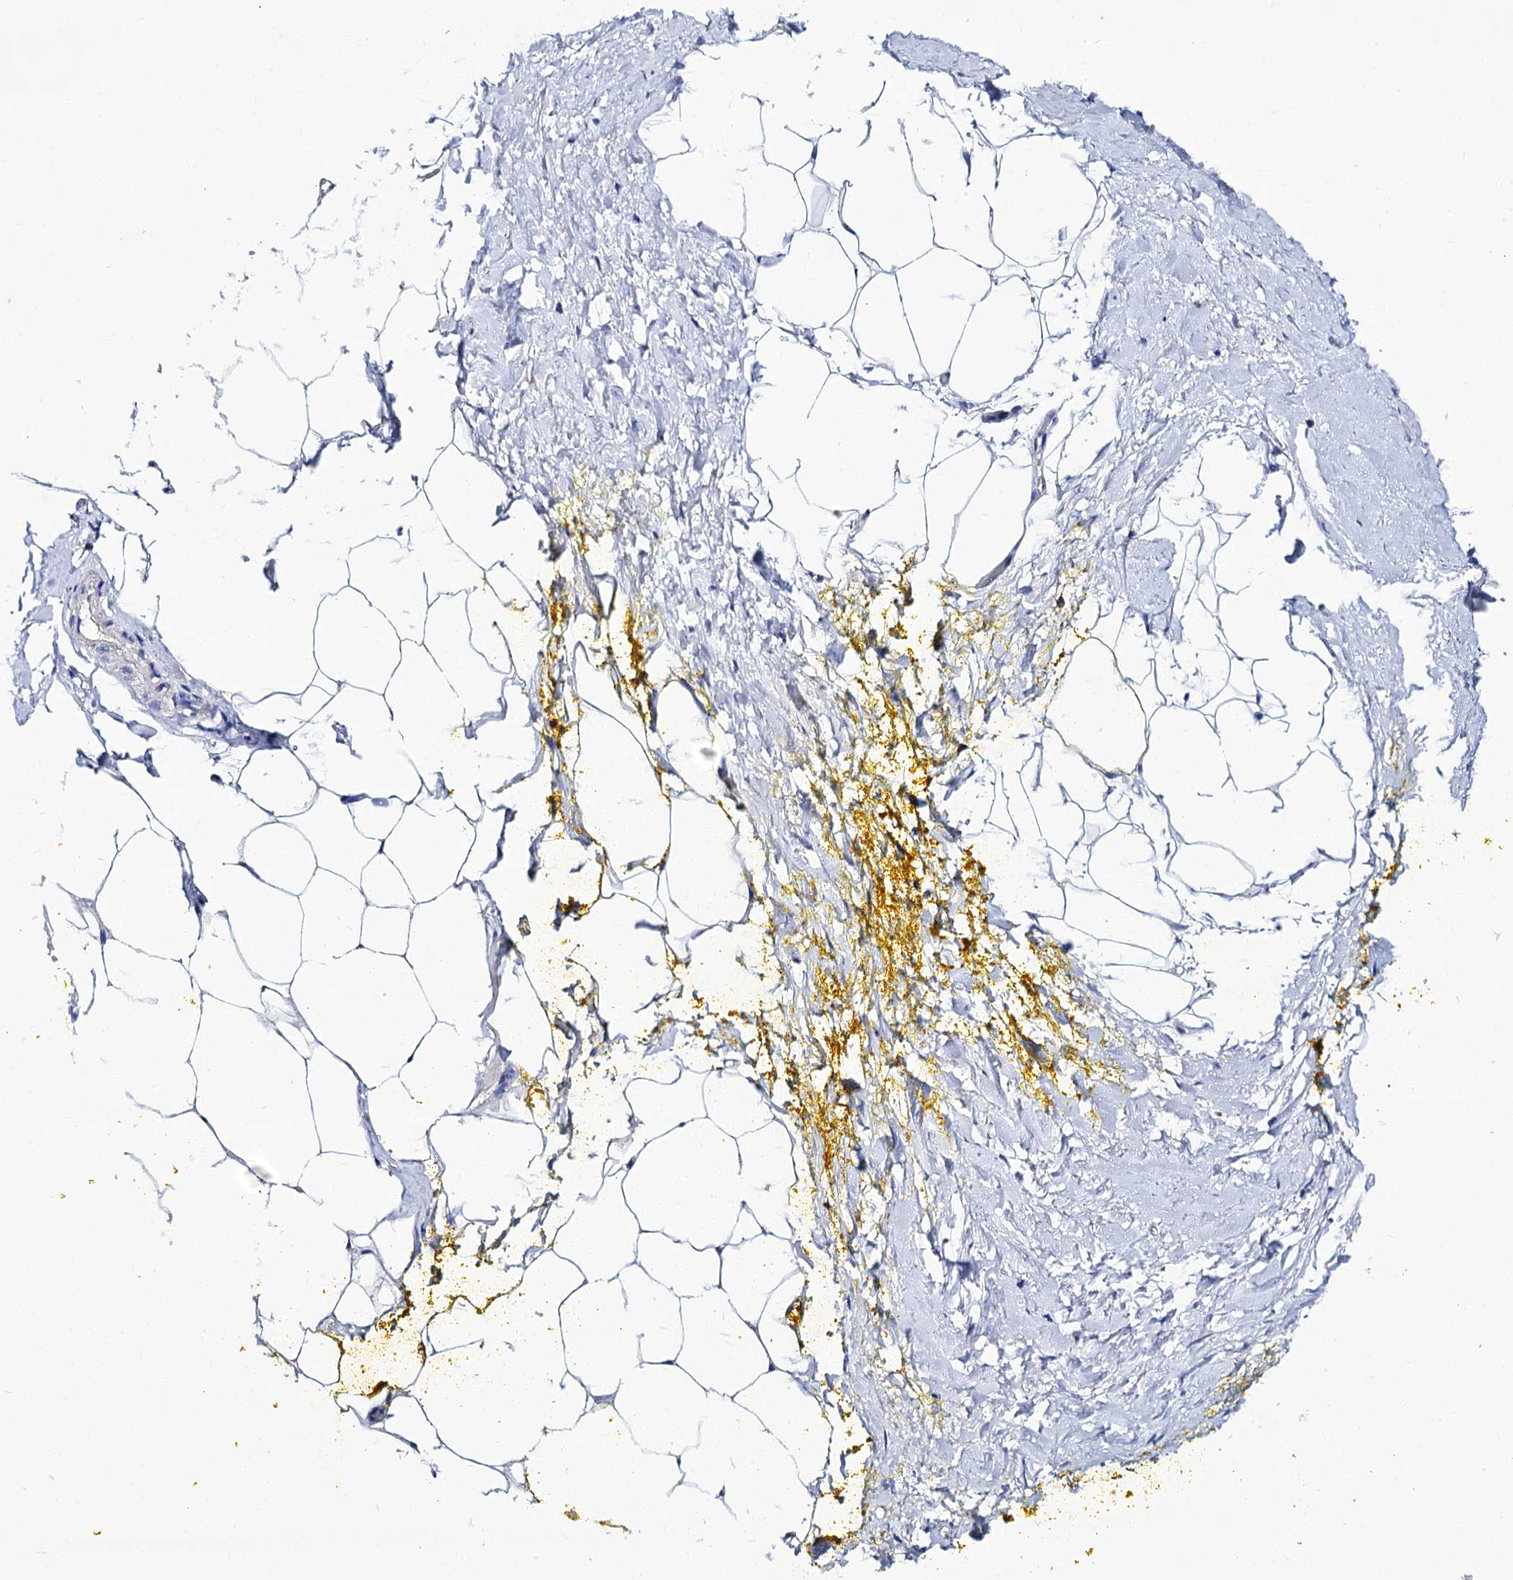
{"staining": {"intensity": "negative", "quantity": "none", "location": "none"}, "tissue": "adipose tissue", "cell_type": "Adipocytes", "image_type": "normal", "snomed": [{"axis": "morphology", "description": "Normal tissue, NOS"}, {"axis": "morphology", "description": "Adenocarcinoma, Low grade"}, {"axis": "topography", "description": "Prostate"}, {"axis": "topography", "description": "Peripheral nerve tissue"}], "caption": "IHC image of normal adipose tissue: human adipose tissue stained with DAB reveals no significant protein positivity in adipocytes.", "gene": "UBASH3B", "patient": {"sex": "male", "age": 63}}